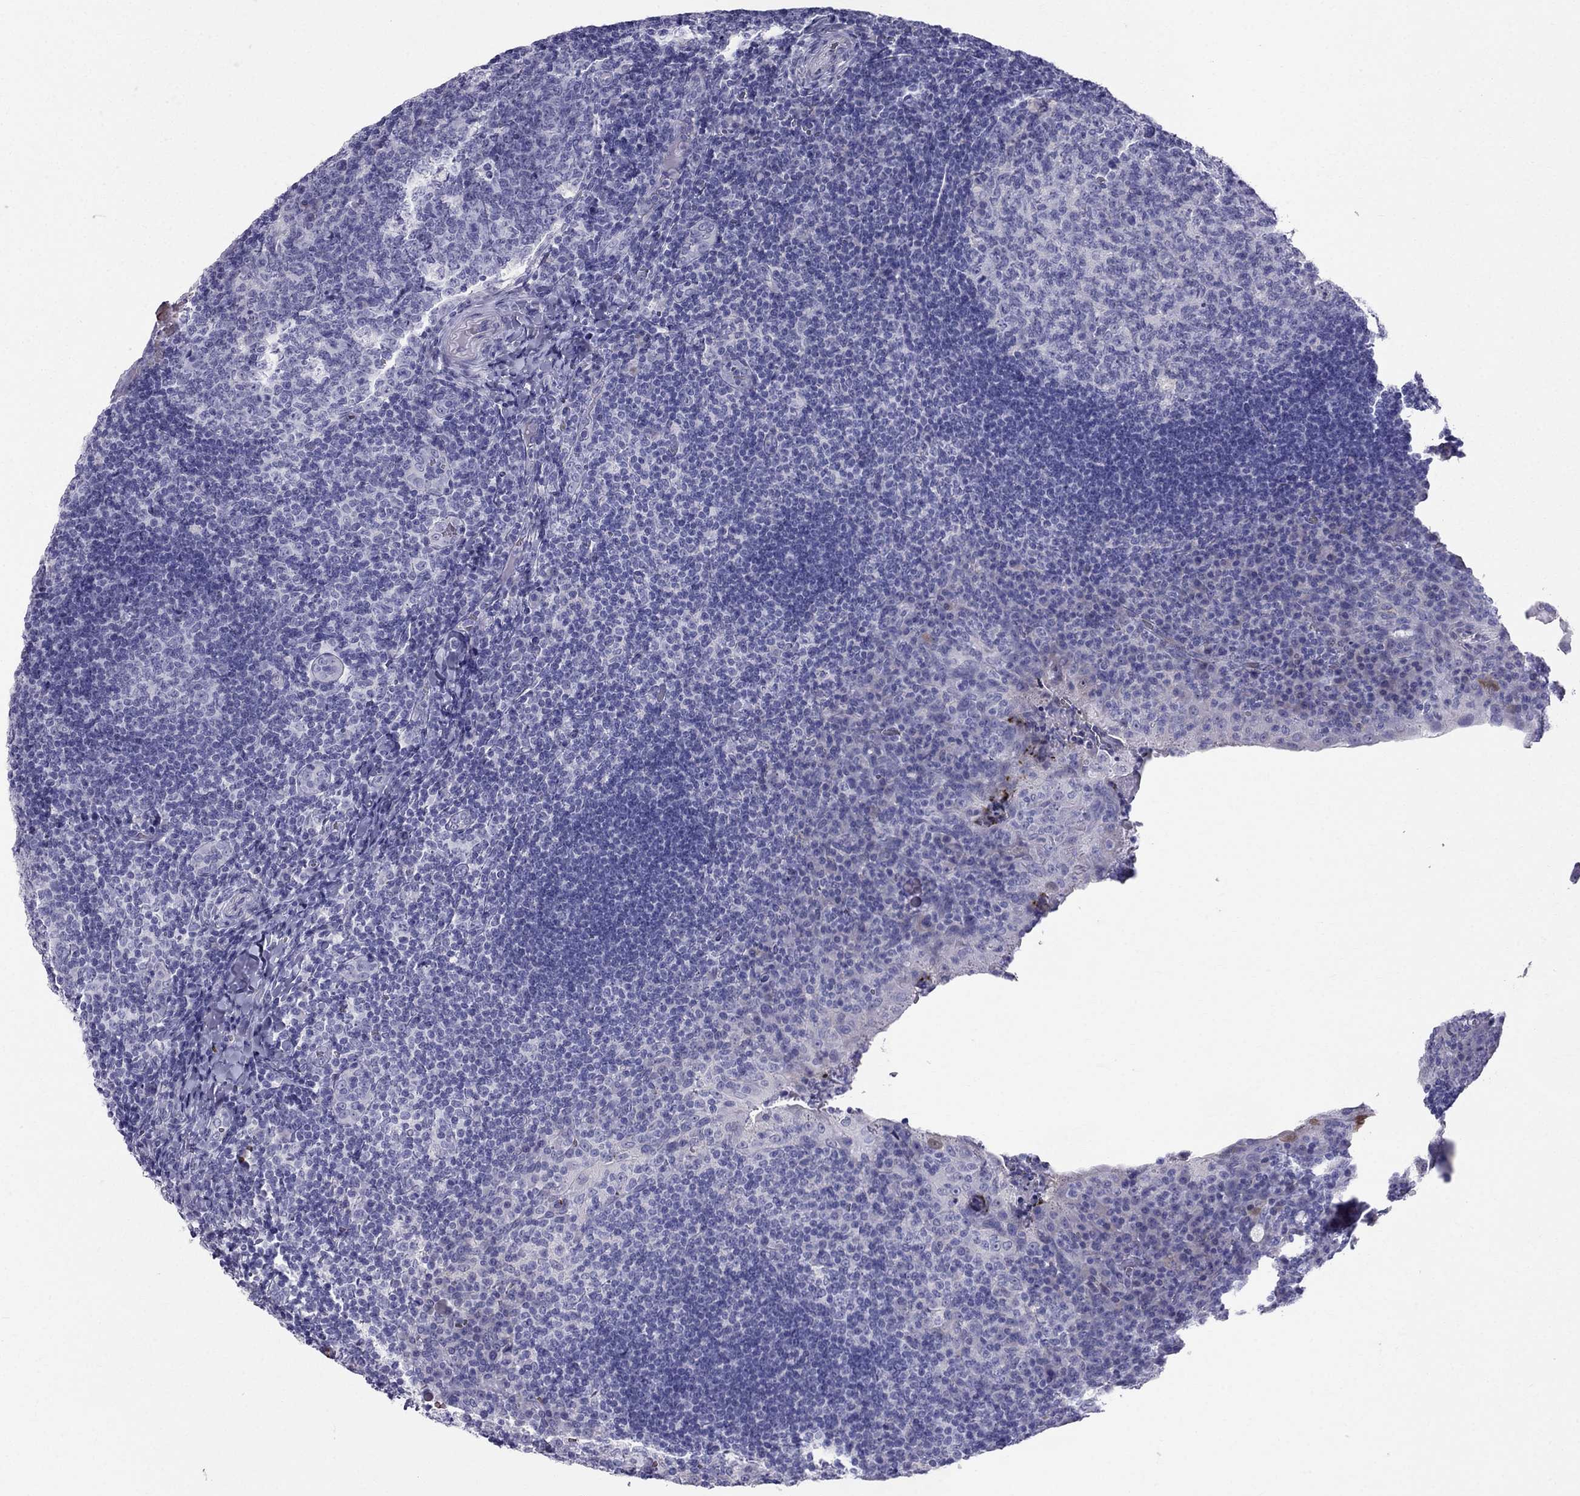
{"staining": {"intensity": "negative", "quantity": "none", "location": "none"}, "tissue": "tonsil", "cell_type": "Germinal center cells", "image_type": "normal", "snomed": [{"axis": "morphology", "description": "Normal tissue, NOS"}, {"axis": "topography", "description": "Tonsil"}], "caption": "Immunohistochemistry (IHC) histopathology image of normal tonsil stained for a protein (brown), which reveals no staining in germinal center cells.", "gene": "DNAAF6", "patient": {"sex": "male", "age": 17}}